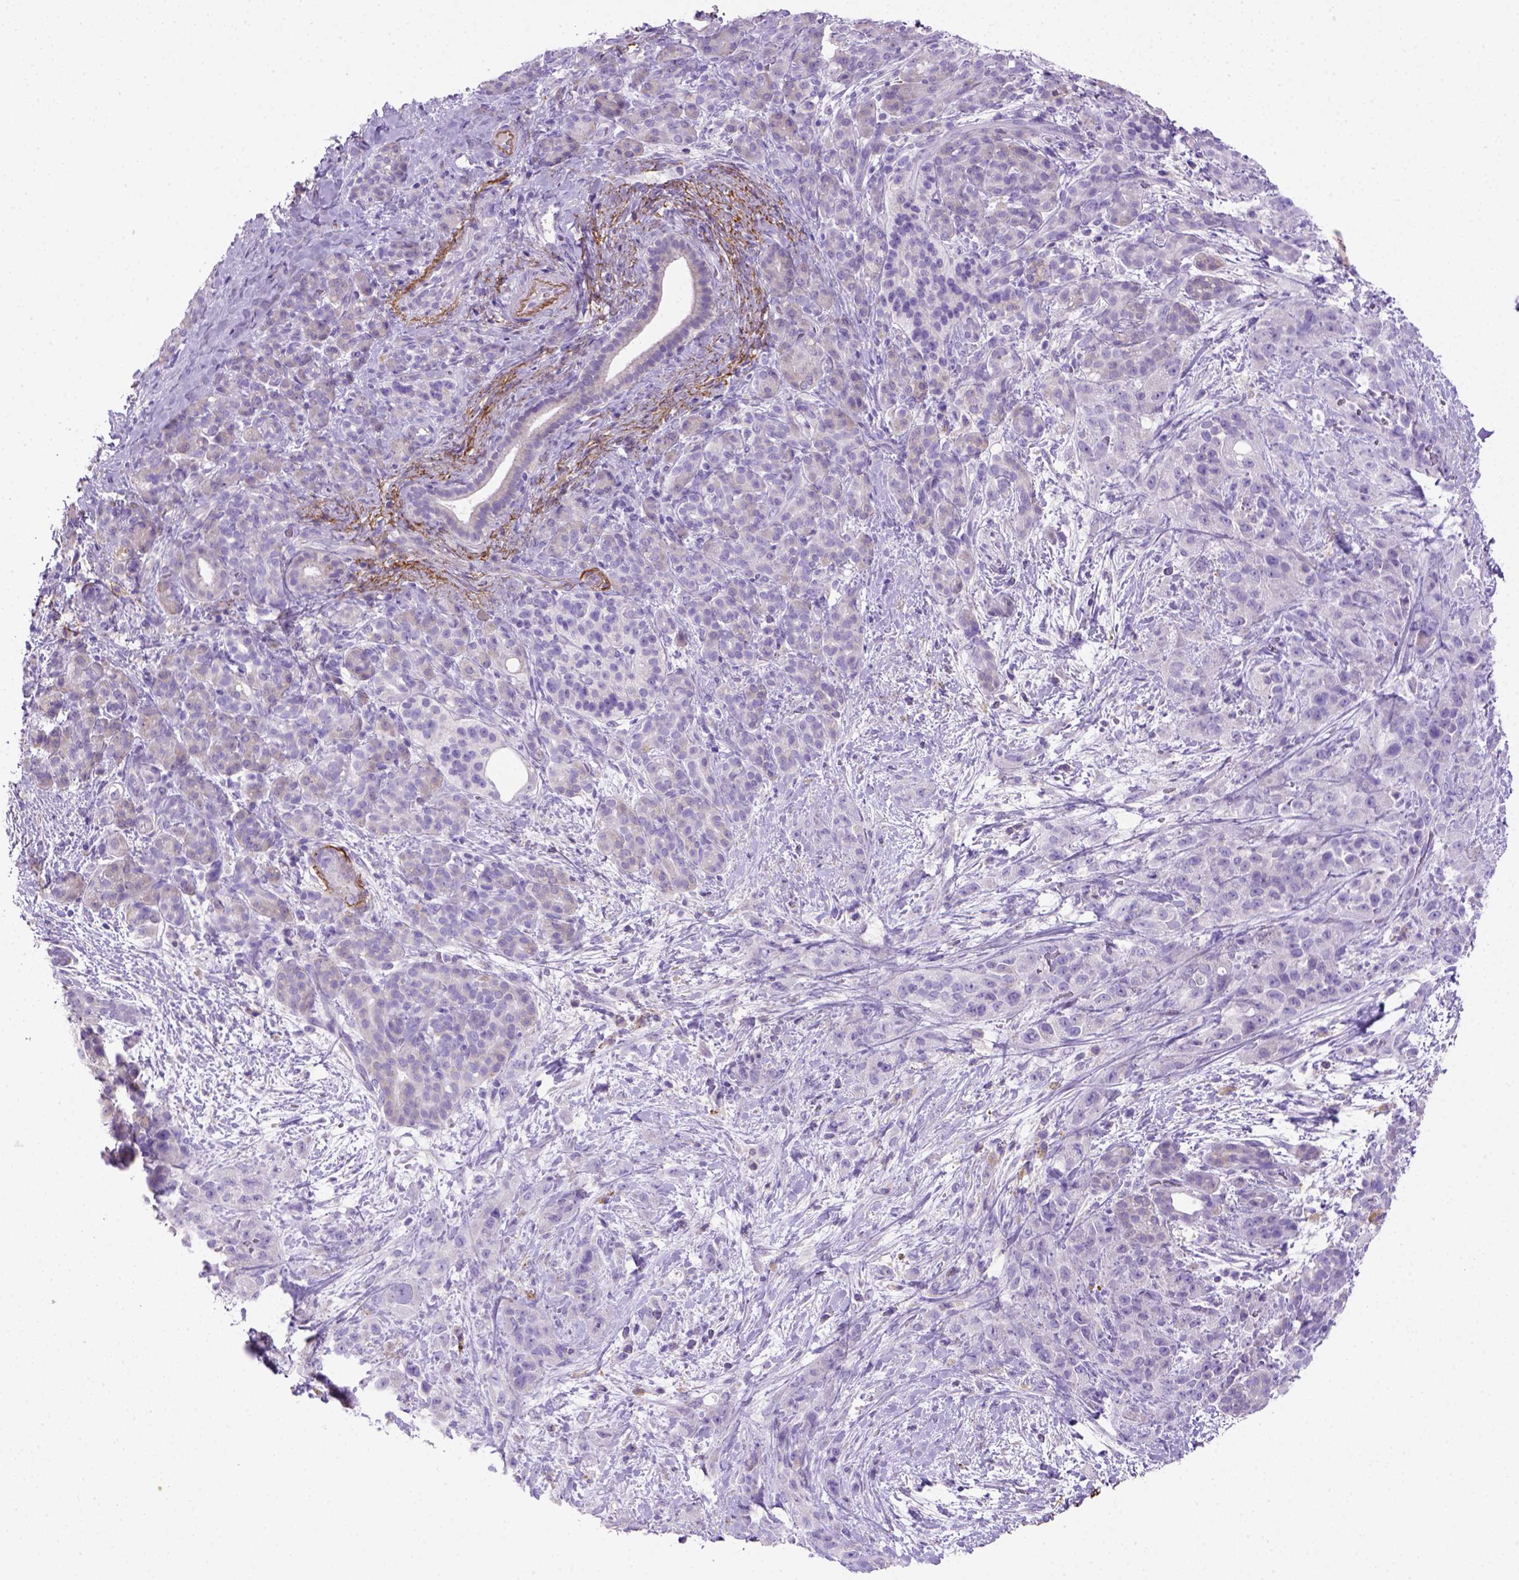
{"staining": {"intensity": "negative", "quantity": "none", "location": "none"}, "tissue": "pancreatic cancer", "cell_type": "Tumor cells", "image_type": "cancer", "snomed": [{"axis": "morphology", "description": "Adenocarcinoma, NOS"}, {"axis": "topography", "description": "Pancreas"}], "caption": "A micrograph of adenocarcinoma (pancreatic) stained for a protein shows no brown staining in tumor cells.", "gene": "SIRPD", "patient": {"sex": "male", "age": 44}}